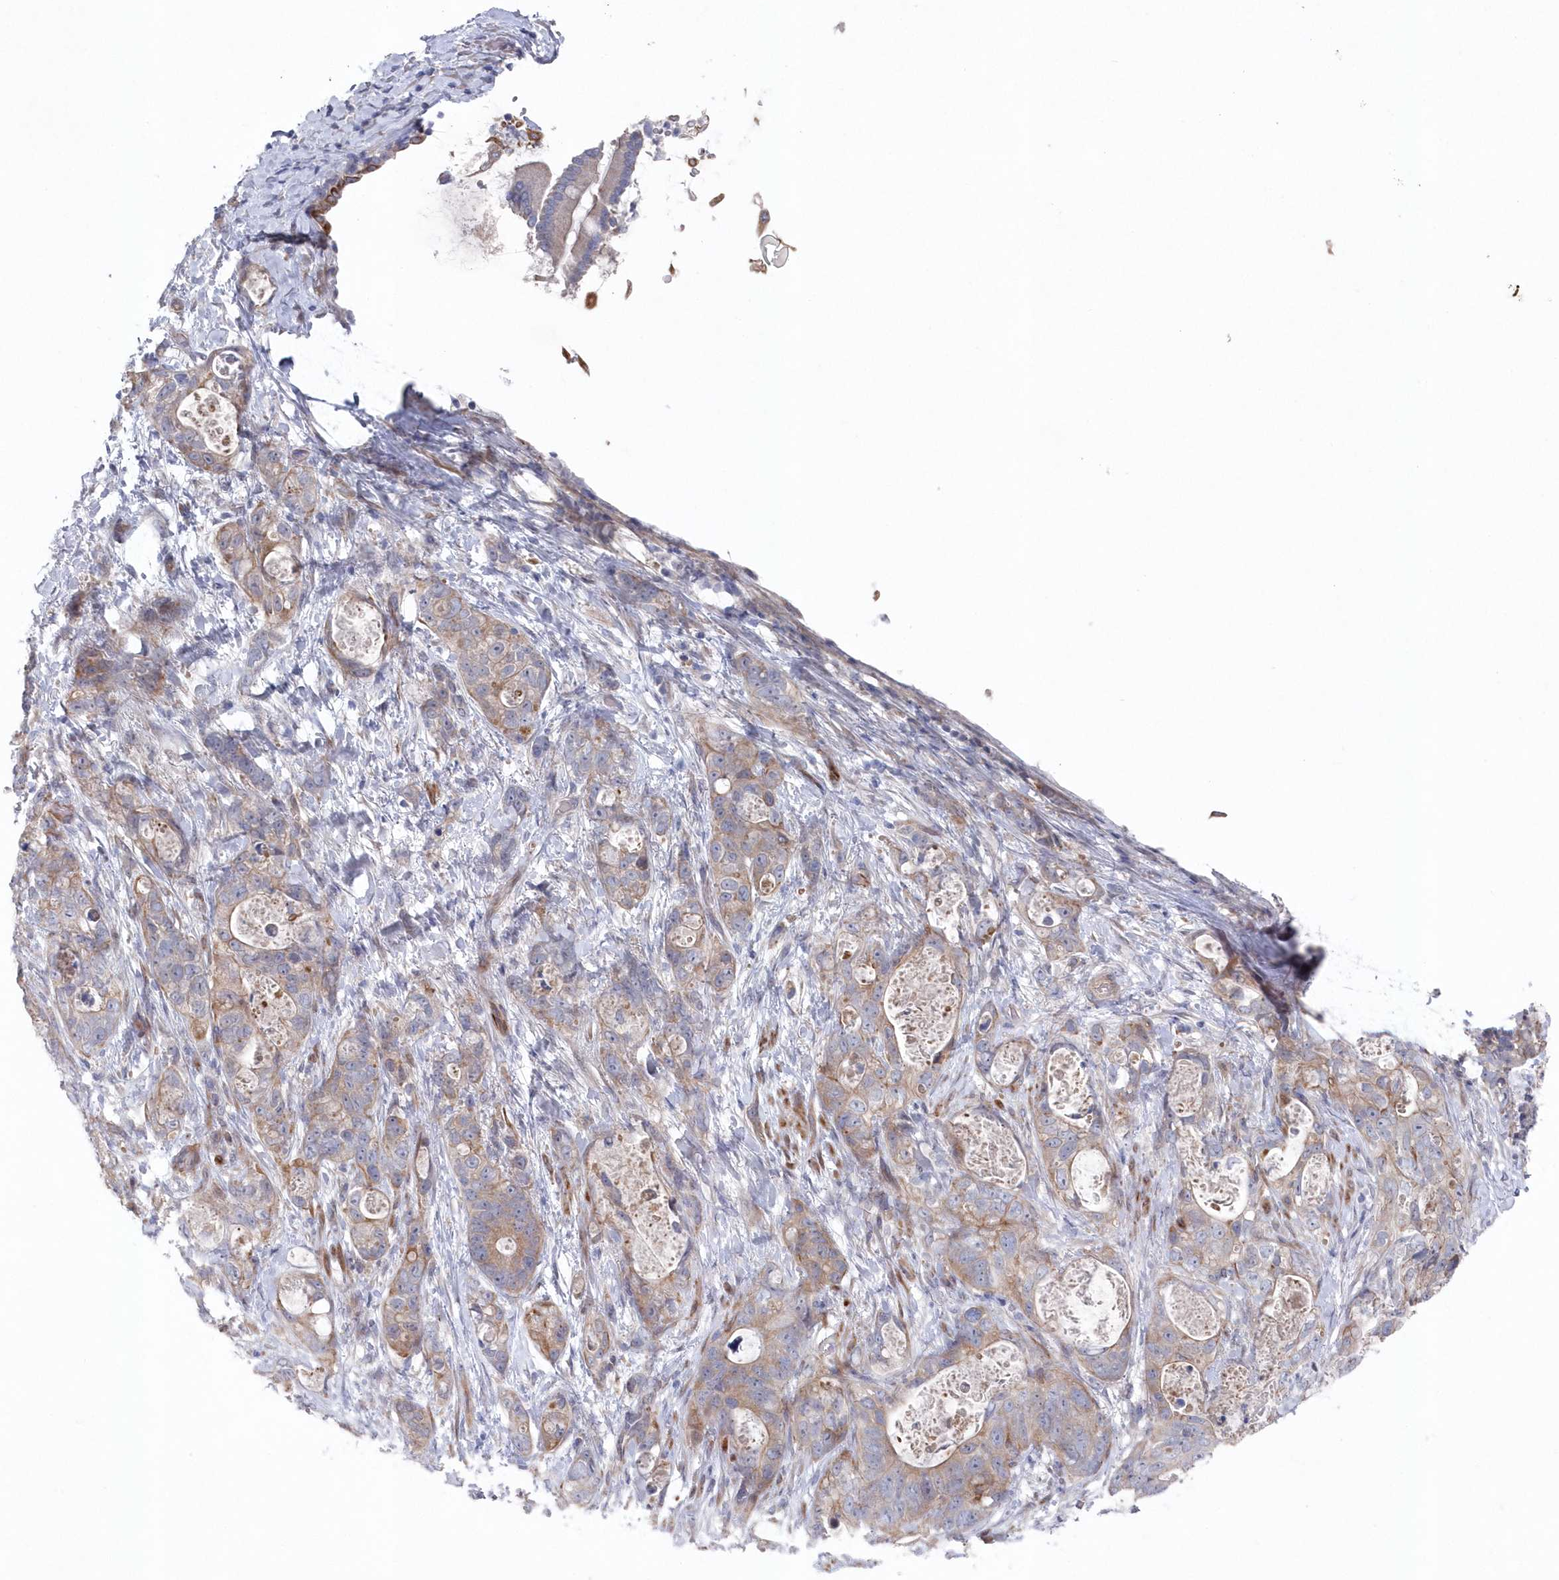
{"staining": {"intensity": "weak", "quantity": "25%-75%", "location": "cytoplasmic/membranous"}, "tissue": "stomach cancer", "cell_type": "Tumor cells", "image_type": "cancer", "snomed": [{"axis": "morphology", "description": "Normal tissue, NOS"}, {"axis": "morphology", "description": "Adenocarcinoma, NOS"}, {"axis": "topography", "description": "Stomach"}], "caption": "Stomach cancer (adenocarcinoma) tissue shows weak cytoplasmic/membranous expression in about 25%-75% of tumor cells, visualized by immunohistochemistry.", "gene": "KIAA1586", "patient": {"sex": "female", "age": 89}}